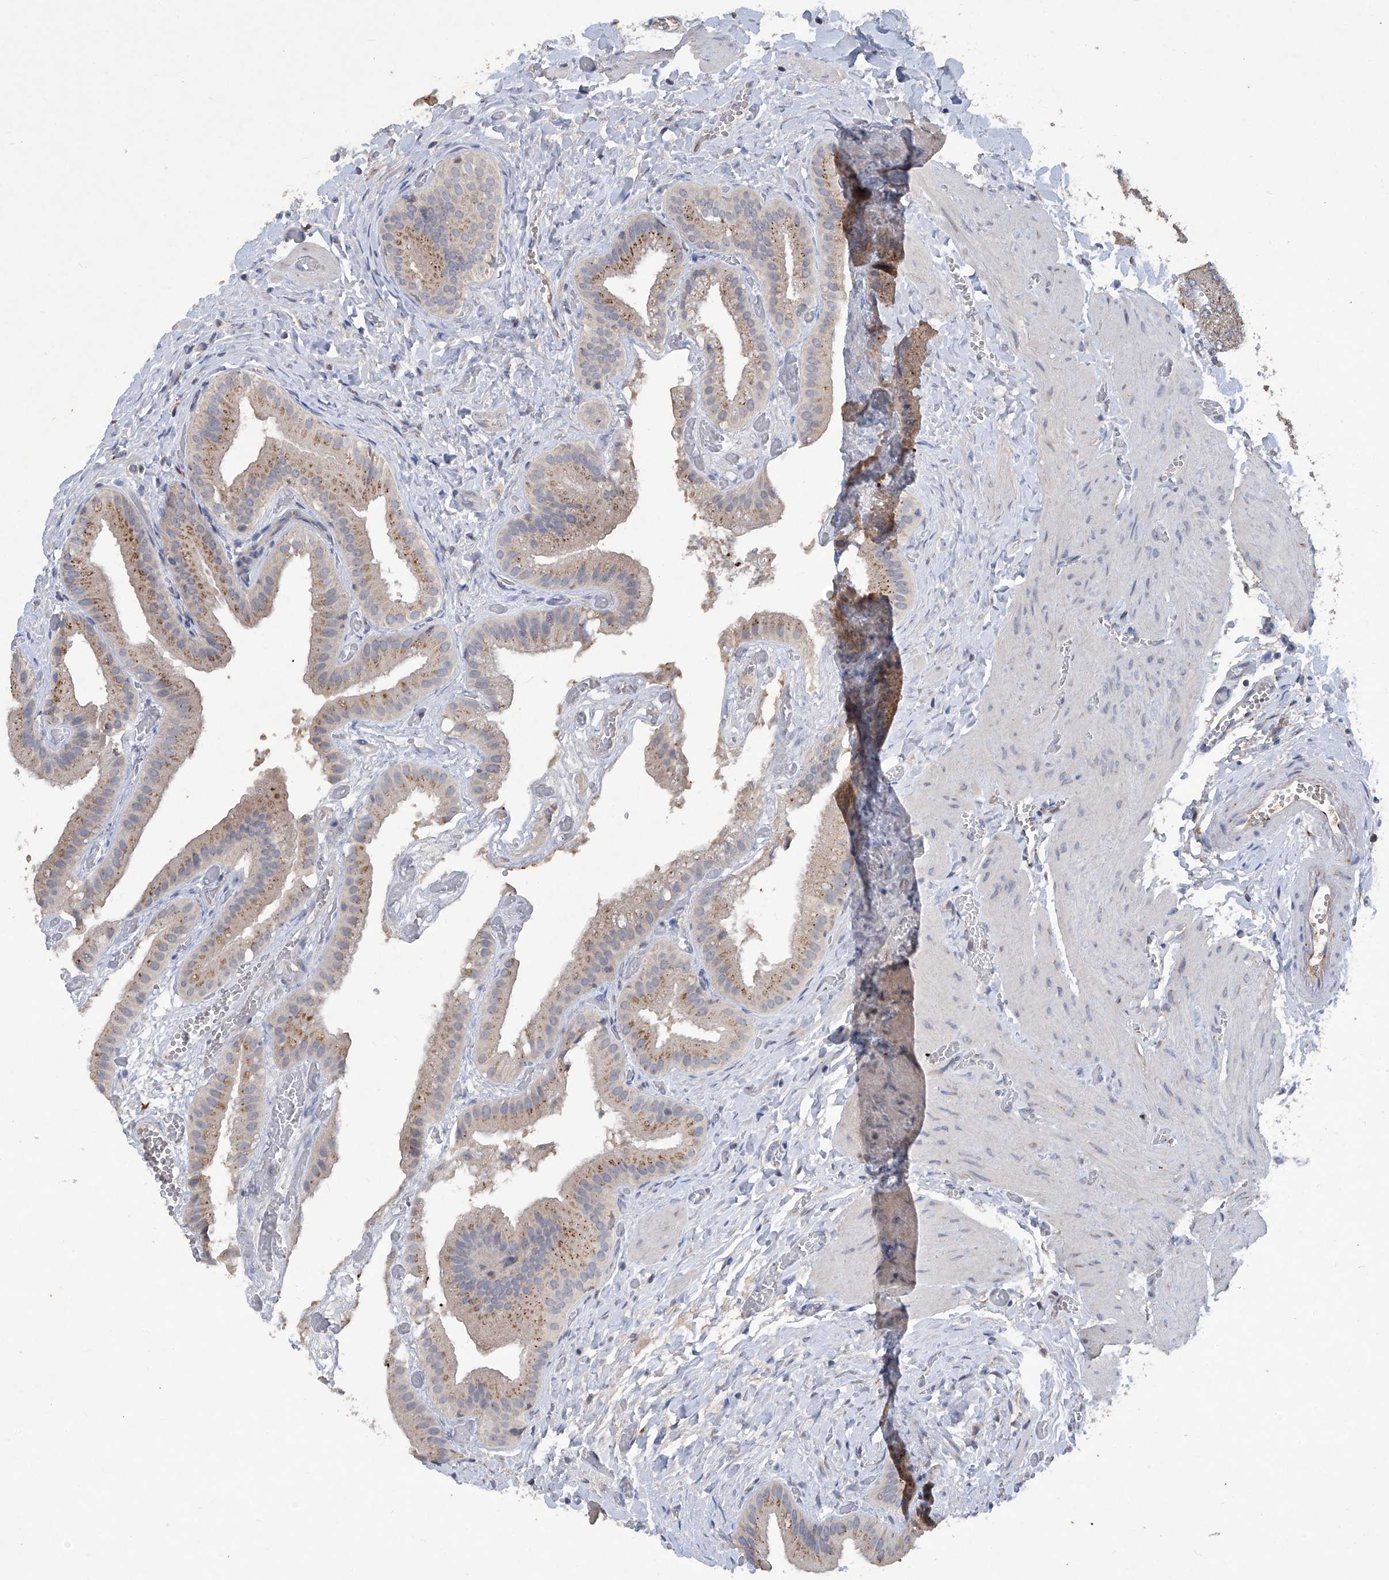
{"staining": {"intensity": "moderate", "quantity": "25%-75%", "location": "cytoplasmic/membranous"}, "tissue": "gallbladder", "cell_type": "Glandular cells", "image_type": "normal", "snomed": [{"axis": "morphology", "description": "Normal tissue, NOS"}, {"axis": "topography", "description": "Gallbladder"}], "caption": "The image reveals immunohistochemical staining of benign gallbladder. There is moderate cytoplasmic/membranous expression is seen in about 25%-75% of glandular cells.", "gene": "PCSK5", "patient": {"sex": "female", "age": 64}}